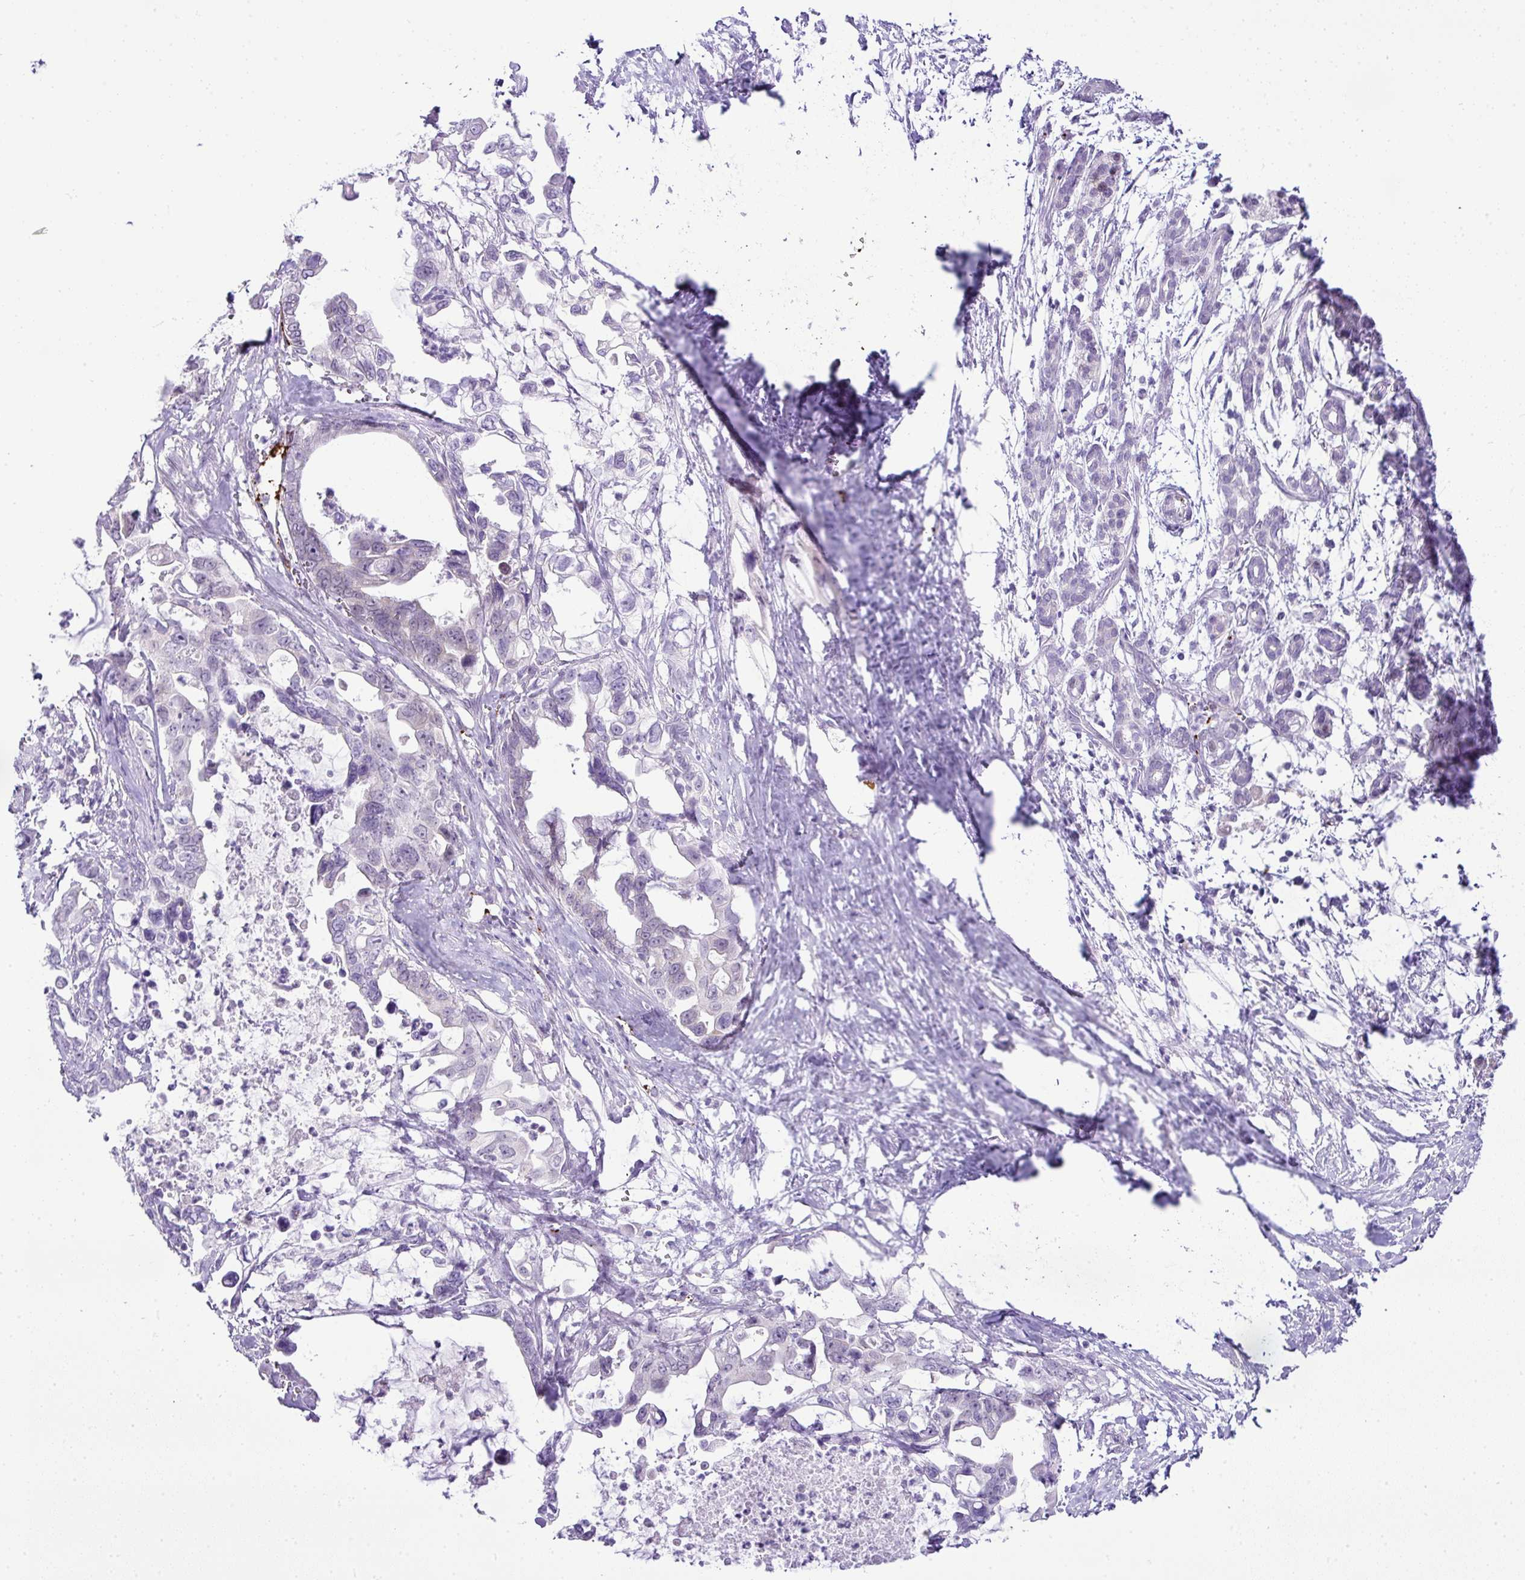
{"staining": {"intensity": "negative", "quantity": "none", "location": "none"}, "tissue": "pancreatic cancer", "cell_type": "Tumor cells", "image_type": "cancer", "snomed": [{"axis": "morphology", "description": "Adenocarcinoma, NOS"}, {"axis": "topography", "description": "Pancreas"}], "caption": "An immunohistochemistry (IHC) histopathology image of adenocarcinoma (pancreatic) is shown. There is no staining in tumor cells of adenocarcinoma (pancreatic). (Stains: DAB (3,3'-diaminobenzidine) immunohistochemistry (IHC) with hematoxylin counter stain, Microscopy: brightfield microscopy at high magnification).", "gene": "CMTM5", "patient": {"sex": "male", "age": 61}}